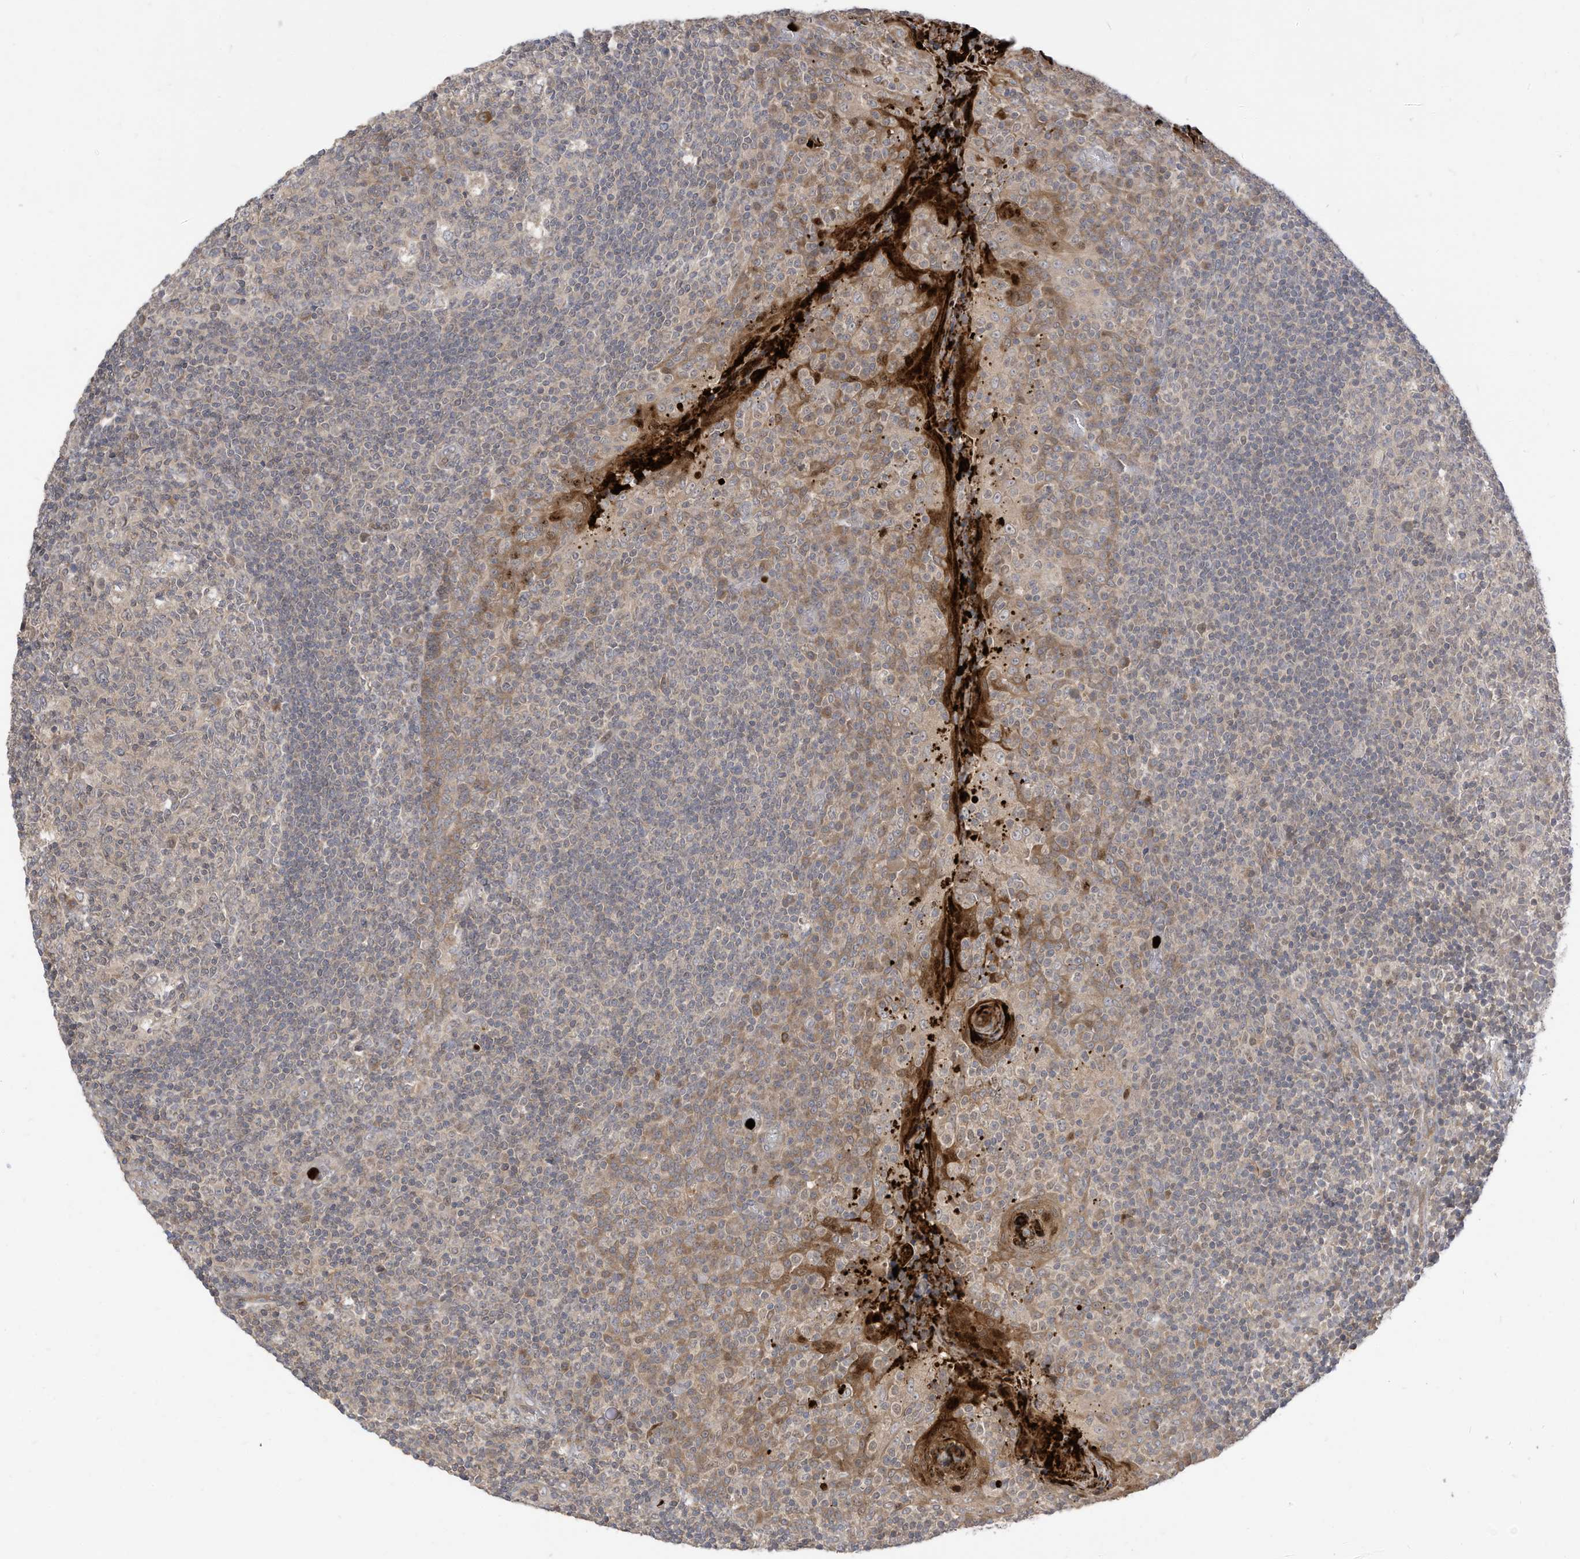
{"staining": {"intensity": "moderate", "quantity": "<25%", "location": "cytoplasmic/membranous"}, "tissue": "tonsil", "cell_type": "Germinal center cells", "image_type": "normal", "snomed": [{"axis": "morphology", "description": "Normal tissue, NOS"}, {"axis": "topography", "description": "Tonsil"}], "caption": "A high-resolution micrograph shows immunohistochemistry staining of normal tonsil, which reveals moderate cytoplasmic/membranous expression in approximately <25% of germinal center cells. Using DAB (brown) and hematoxylin (blue) stains, captured at high magnification using brightfield microscopy.", "gene": "CNKSR1", "patient": {"sex": "female", "age": 19}}